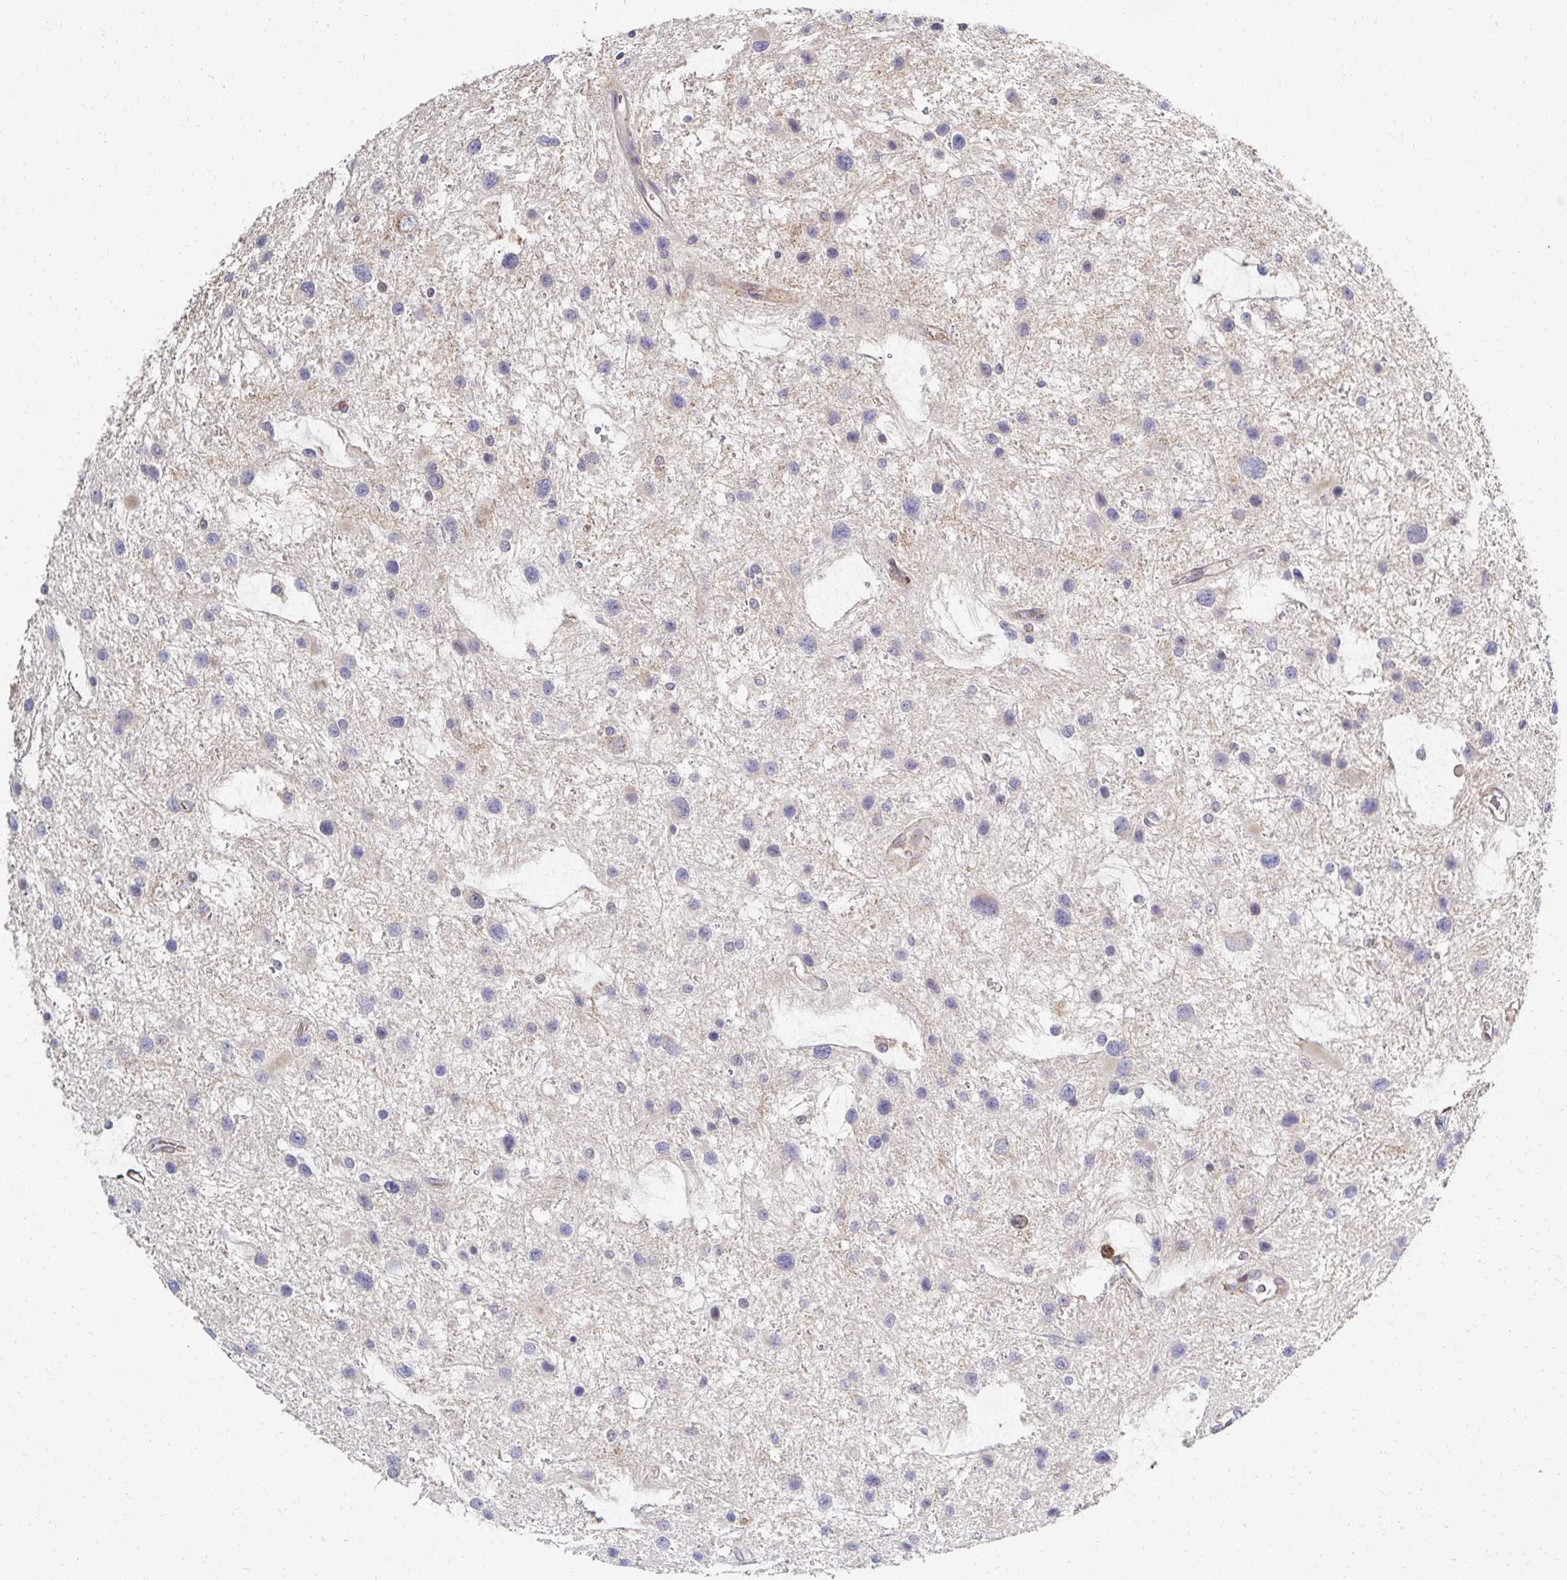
{"staining": {"intensity": "negative", "quantity": "none", "location": "none"}, "tissue": "glioma", "cell_type": "Tumor cells", "image_type": "cancer", "snomed": [{"axis": "morphology", "description": "Glioma, malignant, Low grade"}, {"axis": "topography", "description": "Brain"}], "caption": "This is a photomicrograph of immunohistochemistry staining of glioma, which shows no expression in tumor cells.", "gene": "SKA2", "patient": {"sex": "female", "age": 32}}